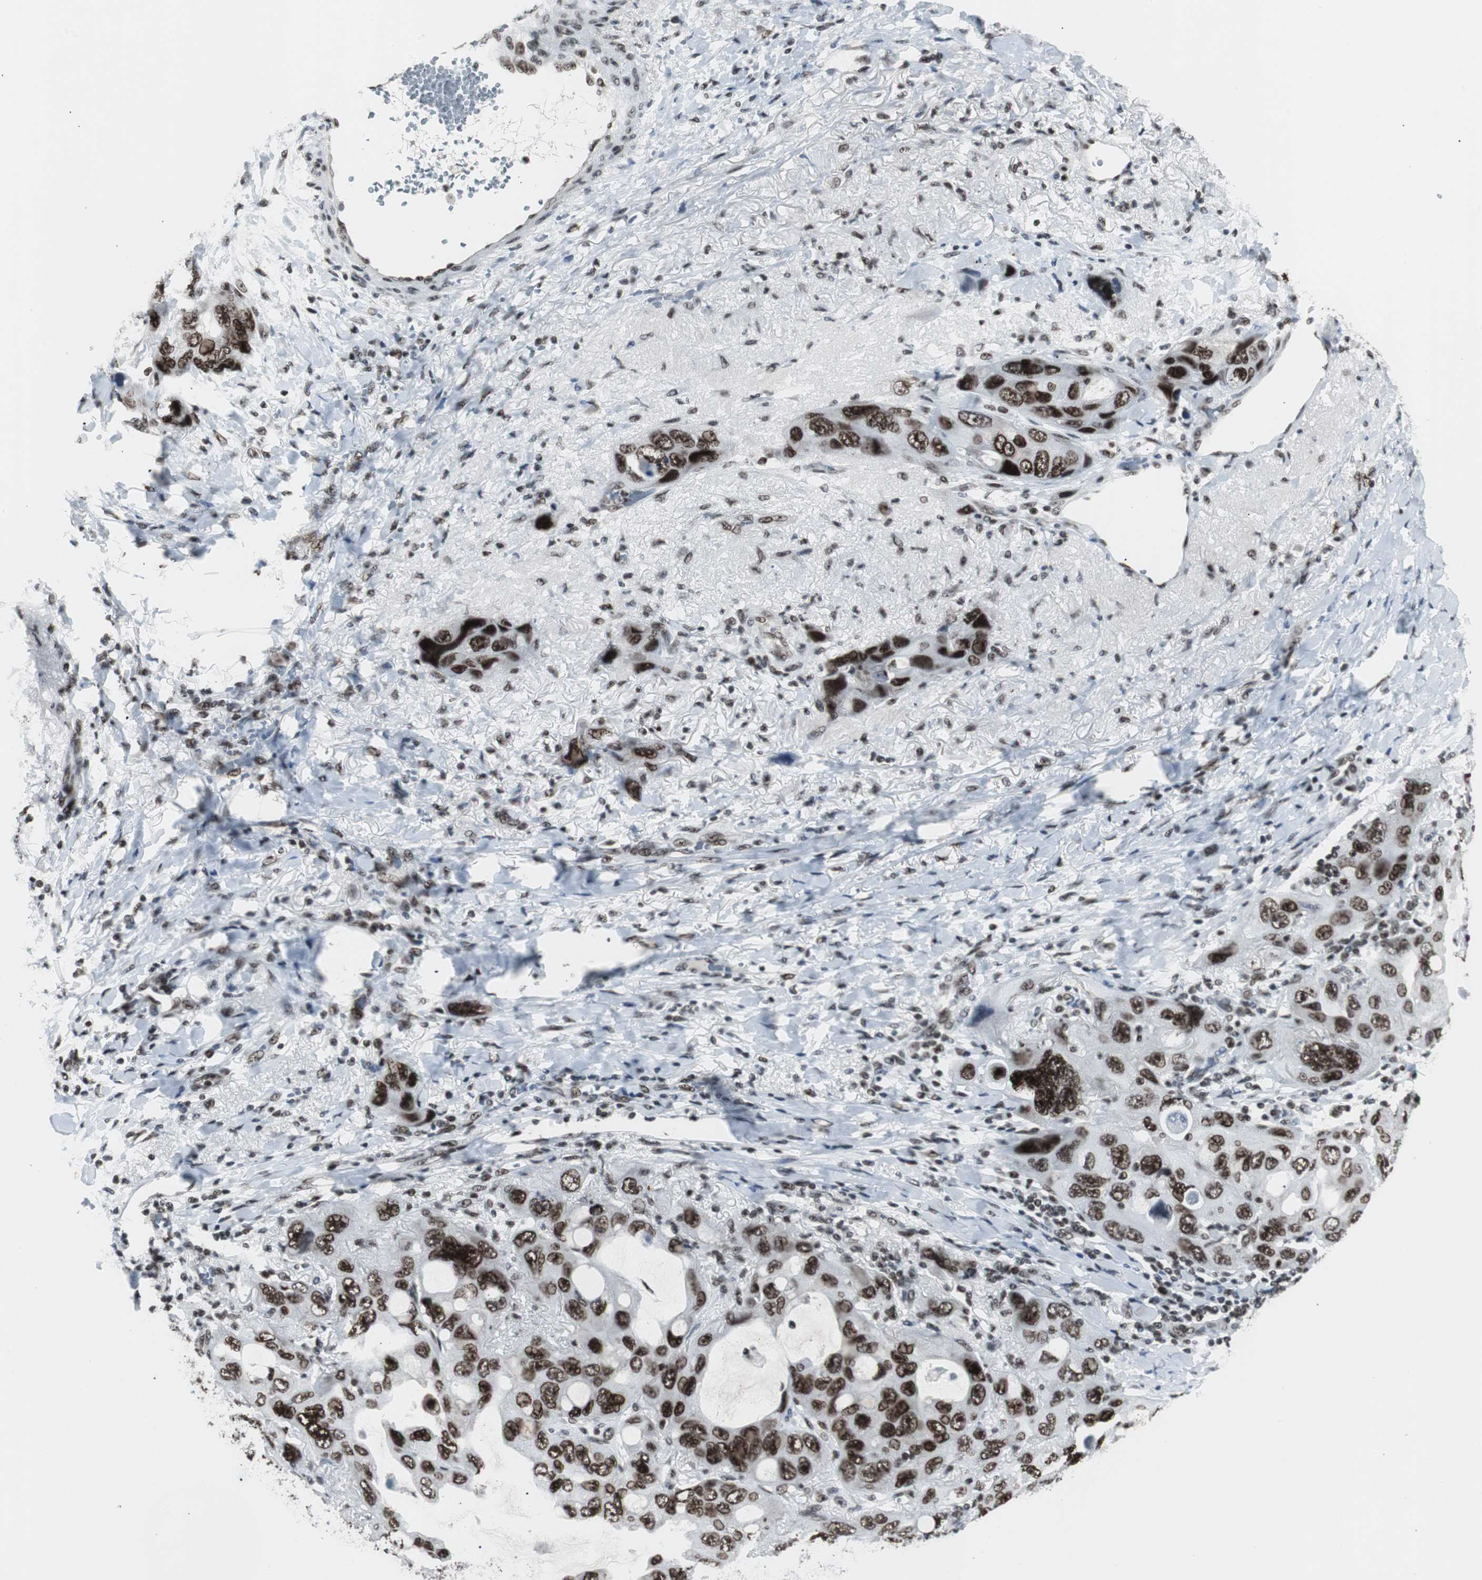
{"staining": {"intensity": "strong", "quantity": ">75%", "location": "nuclear"}, "tissue": "lung cancer", "cell_type": "Tumor cells", "image_type": "cancer", "snomed": [{"axis": "morphology", "description": "Squamous cell carcinoma, NOS"}, {"axis": "topography", "description": "Lung"}], "caption": "Squamous cell carcinoma (lung) stained with a protein marker shows strong staining in tumor cells.", "gene": "XRCC1", "patient": {"sex": "female", "age": 73}}